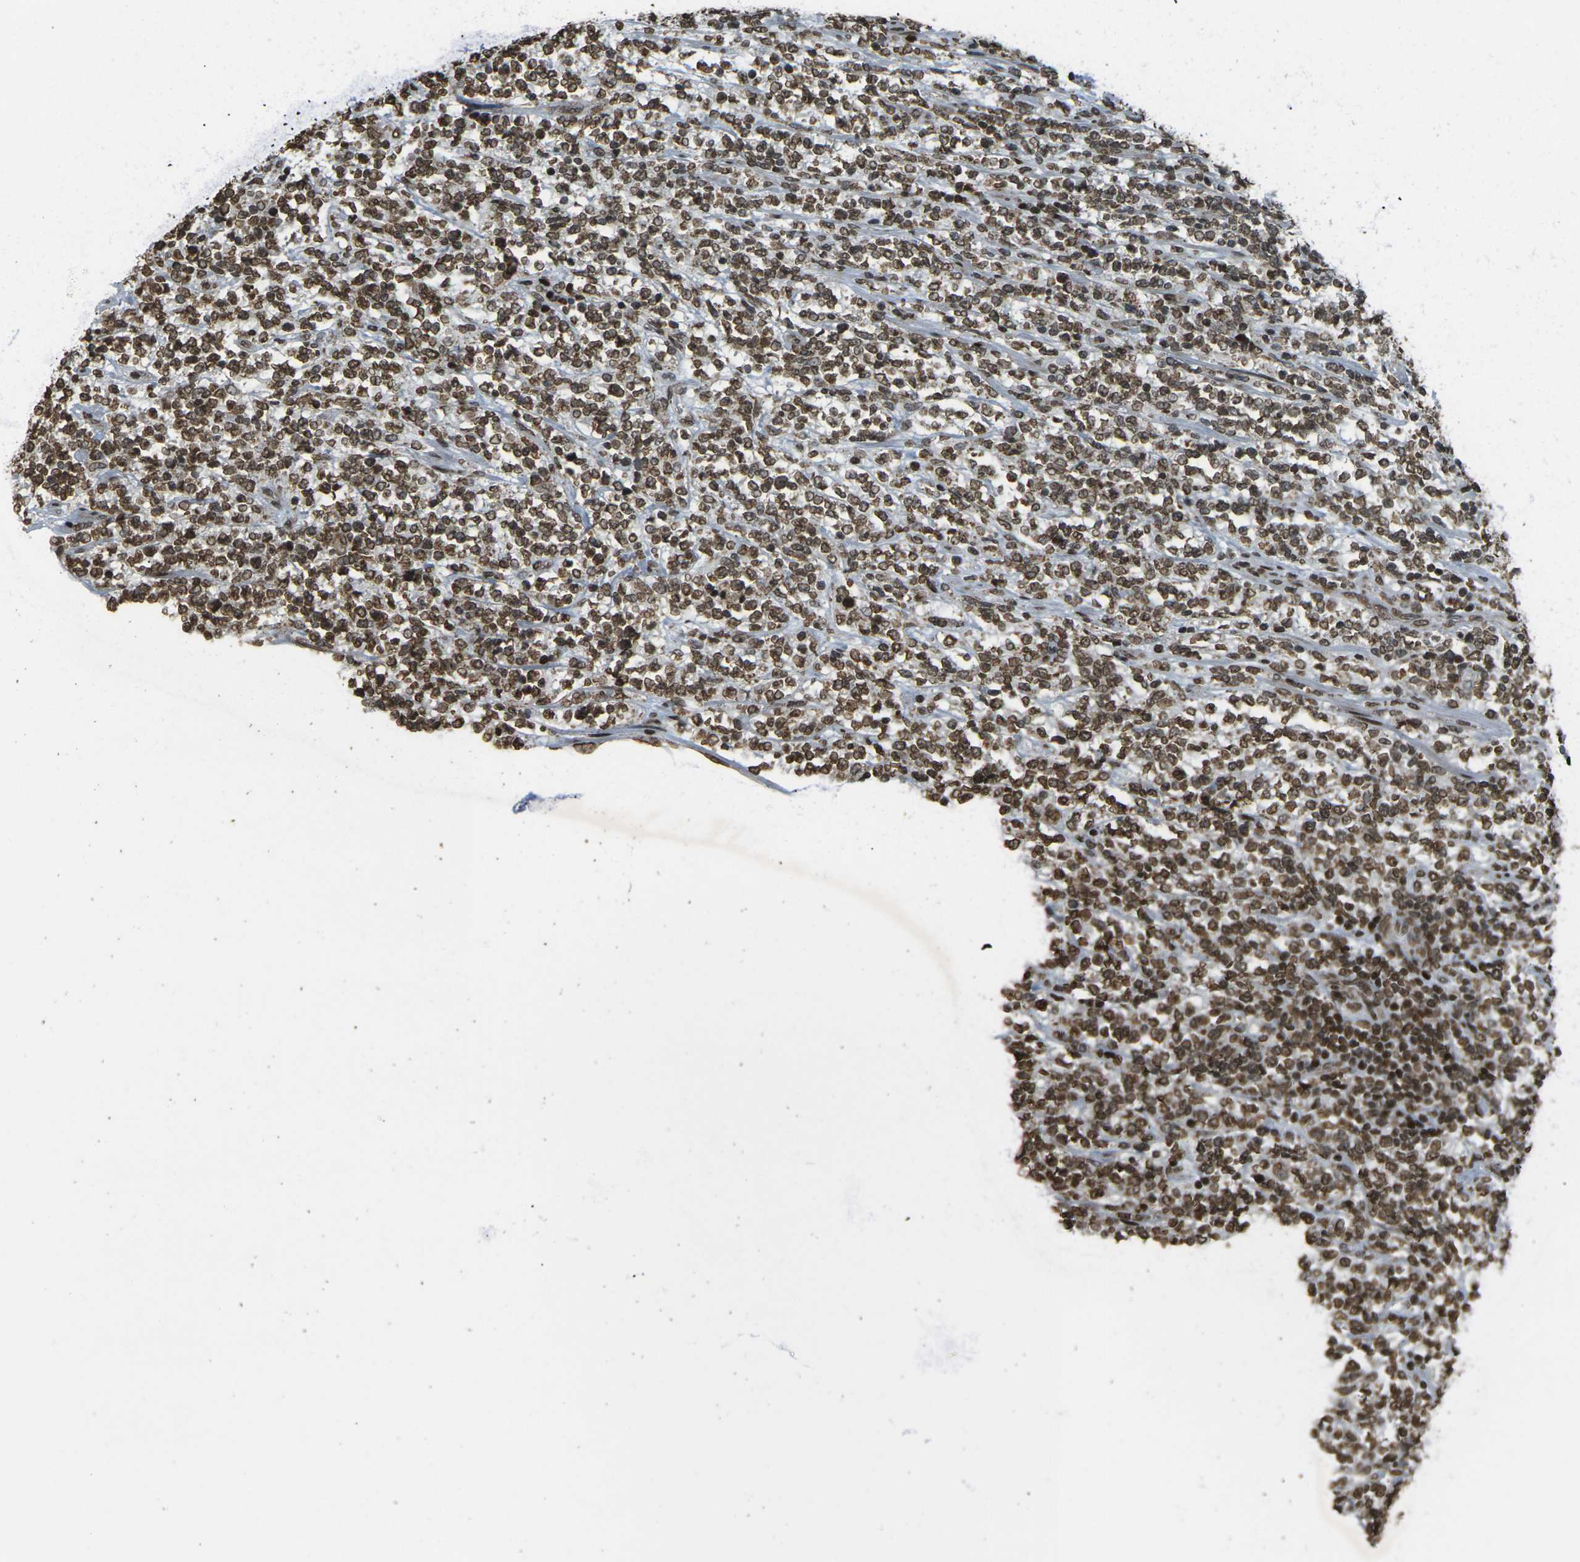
{"staining": {"intensity": "strong", "quantity": ">75%", "location": "nuclear"}, "tissue": "lymphoma", "cell_type": "Tumor cells", "image_type": "cancer", "snomed": [{"axis": "morphology", "description": "Malignant lymphoma, non-Hodgkin's type, High grade"}, {"axis": "topography", "description": "Soft tissue"}], "caption": "Strong nuclear positivity for a protein is appreciated in about >75% of tumor cells of lymphoma using immunohistochemistry (IHC).", "gene": "NEUROG2", "patient": {"sex": "male", "age": 18}}